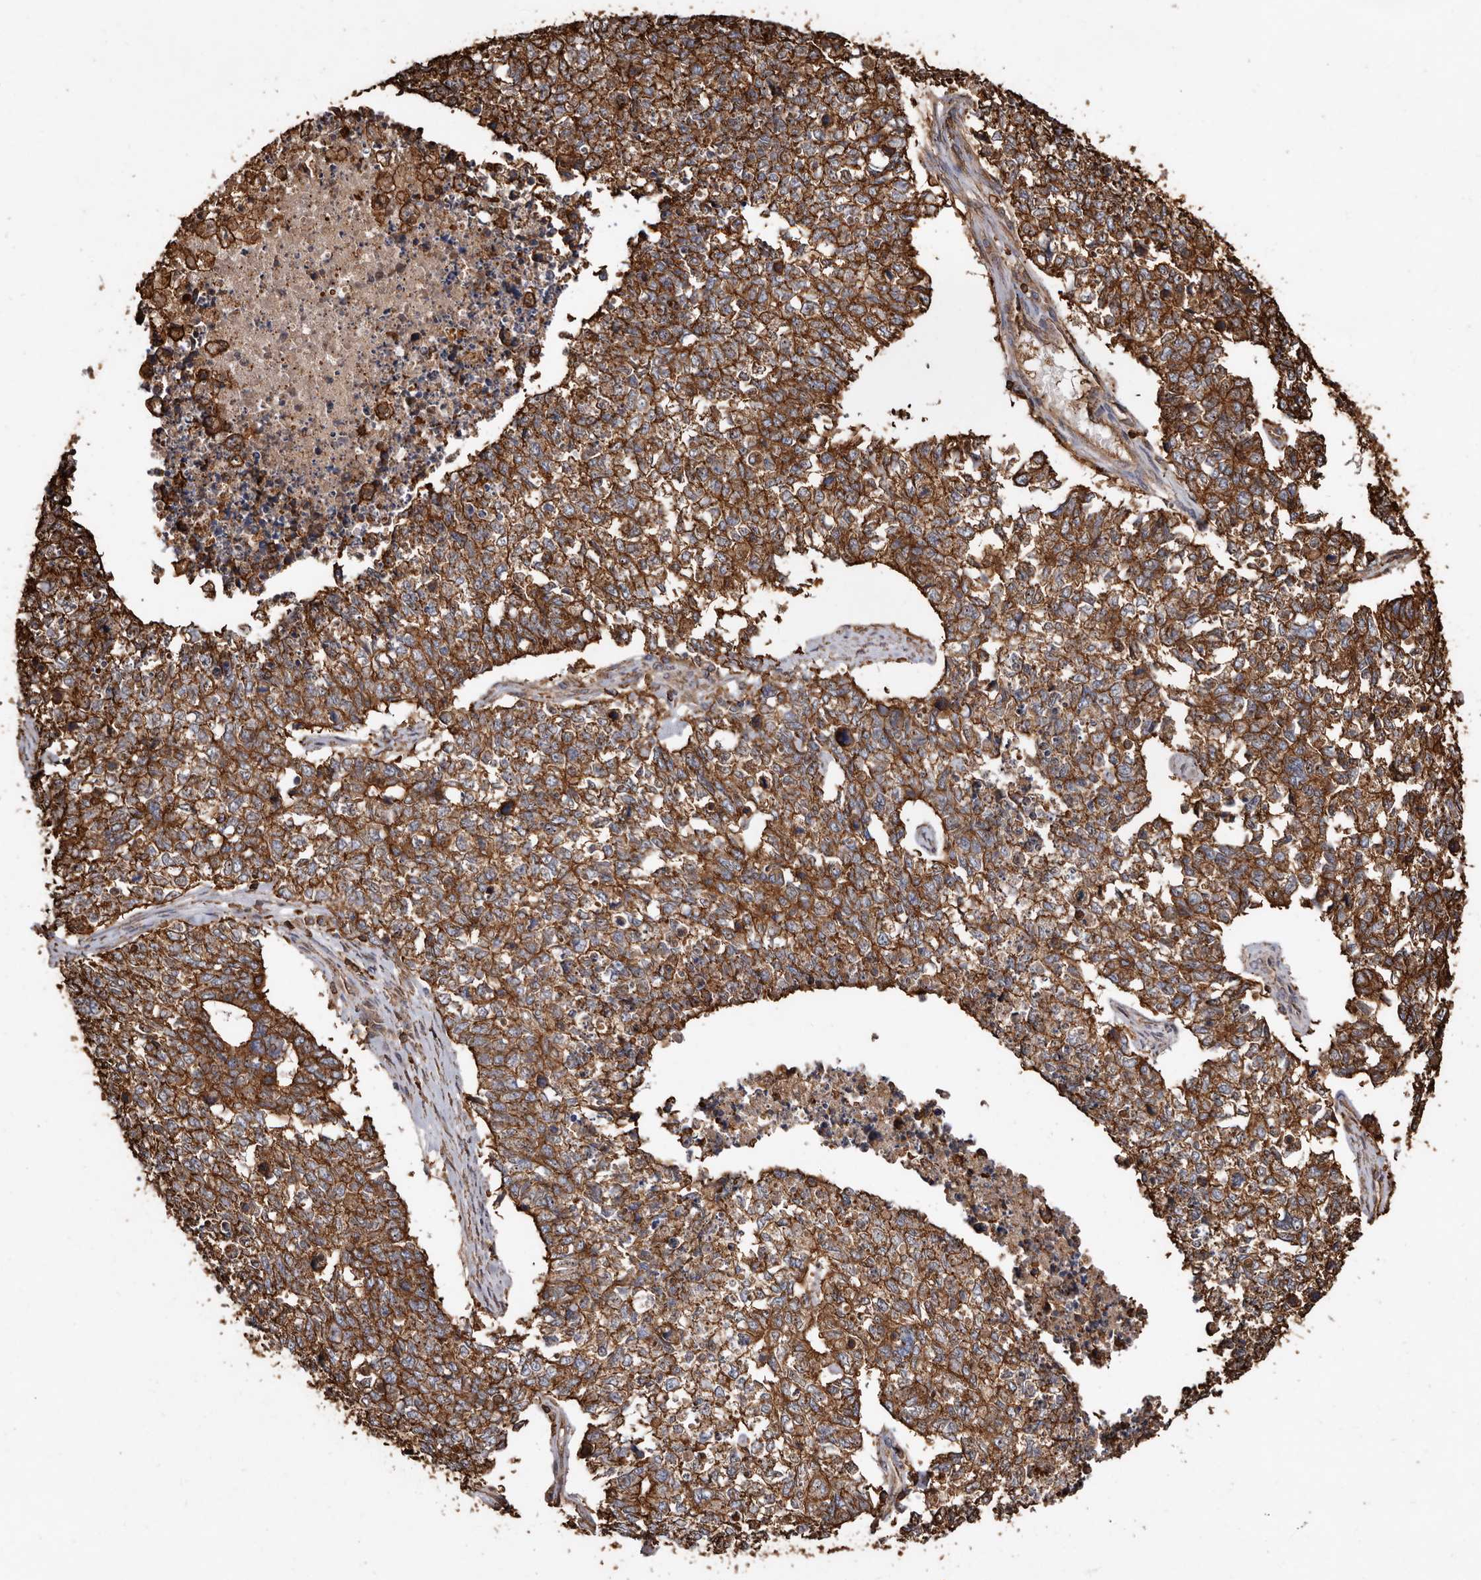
{"staining": {"intensity": "strong", "quantity": ">75%", "location": "cytoplasmic/membranous"}, "tissue": "cervical cancer", "cell_type": "Tumor cells", "image_type": "cancer", "snomed": [{"axis": "morphology", "description": "Squamous cell carcinoma, NOS"}, {"axis": "topography", "description": "Cervix"}], "caption": "DAB immunohistochemical staining of cervical cancer shows strong cytoplasmic/membranous protein positivity in approximately >75% of tumor cells. (Brightfield microscopy of DAB IHC at high magnification).", "gene": "COQ8B", "patient": {"sex": "female", "age": 63}}